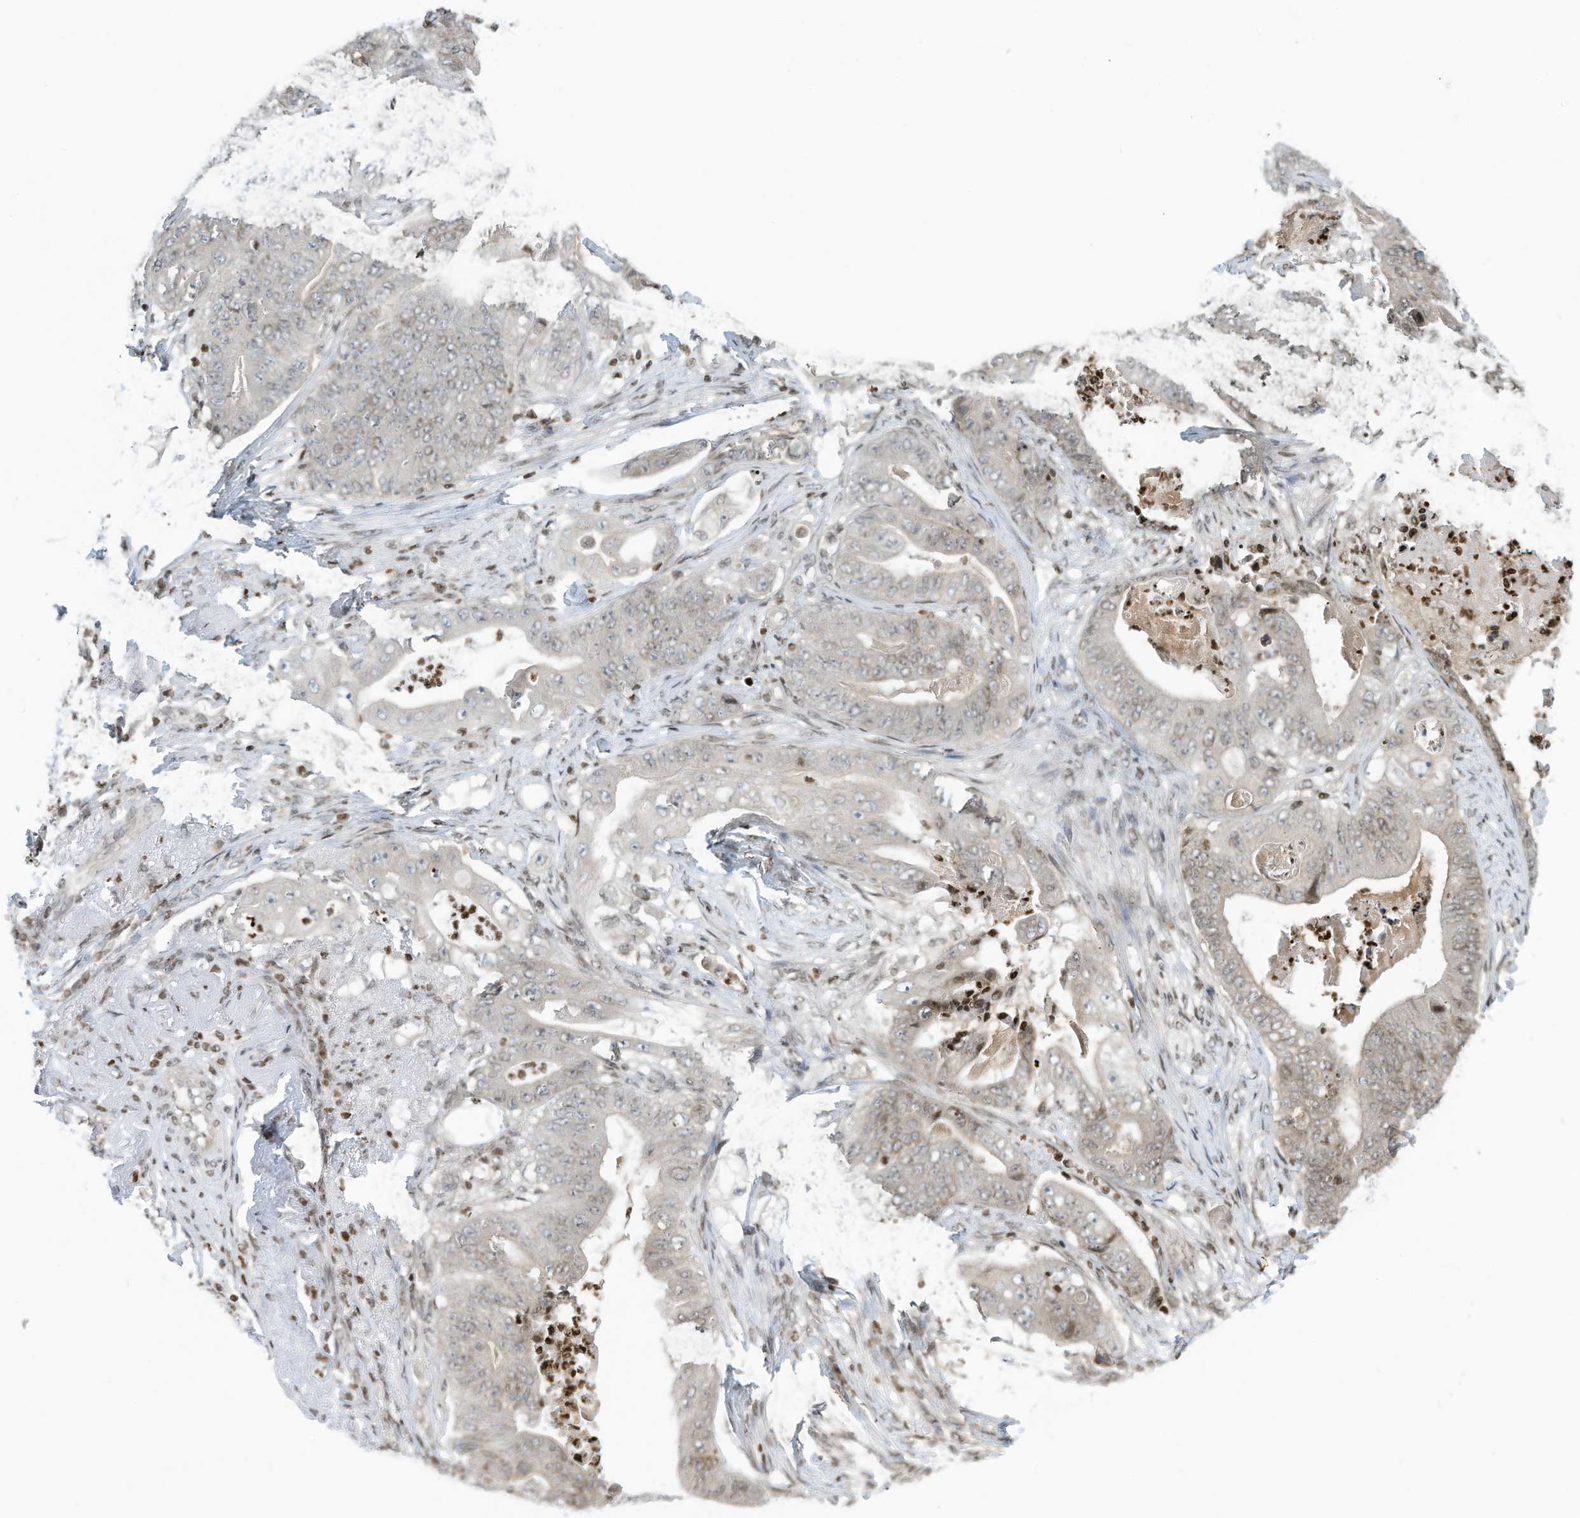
{"staining": {"intensity": "negative", "quantity": "none", "location": "none"}, "tissue": "stomach cancer", "cell_type": "Tumor cells", "image_type": "cancer", "snomed": [{"axis": "morphology", "description": "Adenocarcinoma, NOS"}, {"axis": "topography", "description": "Stomach"}], "caption": "DAB (3,3'-diaminobenzidine) immunohistochemical staining of human stomach adenocarcinoma exhibits no significant positivity in tumor cells.", "gene": "ADI1", "patient": {"sex": "female", "age": 73}}